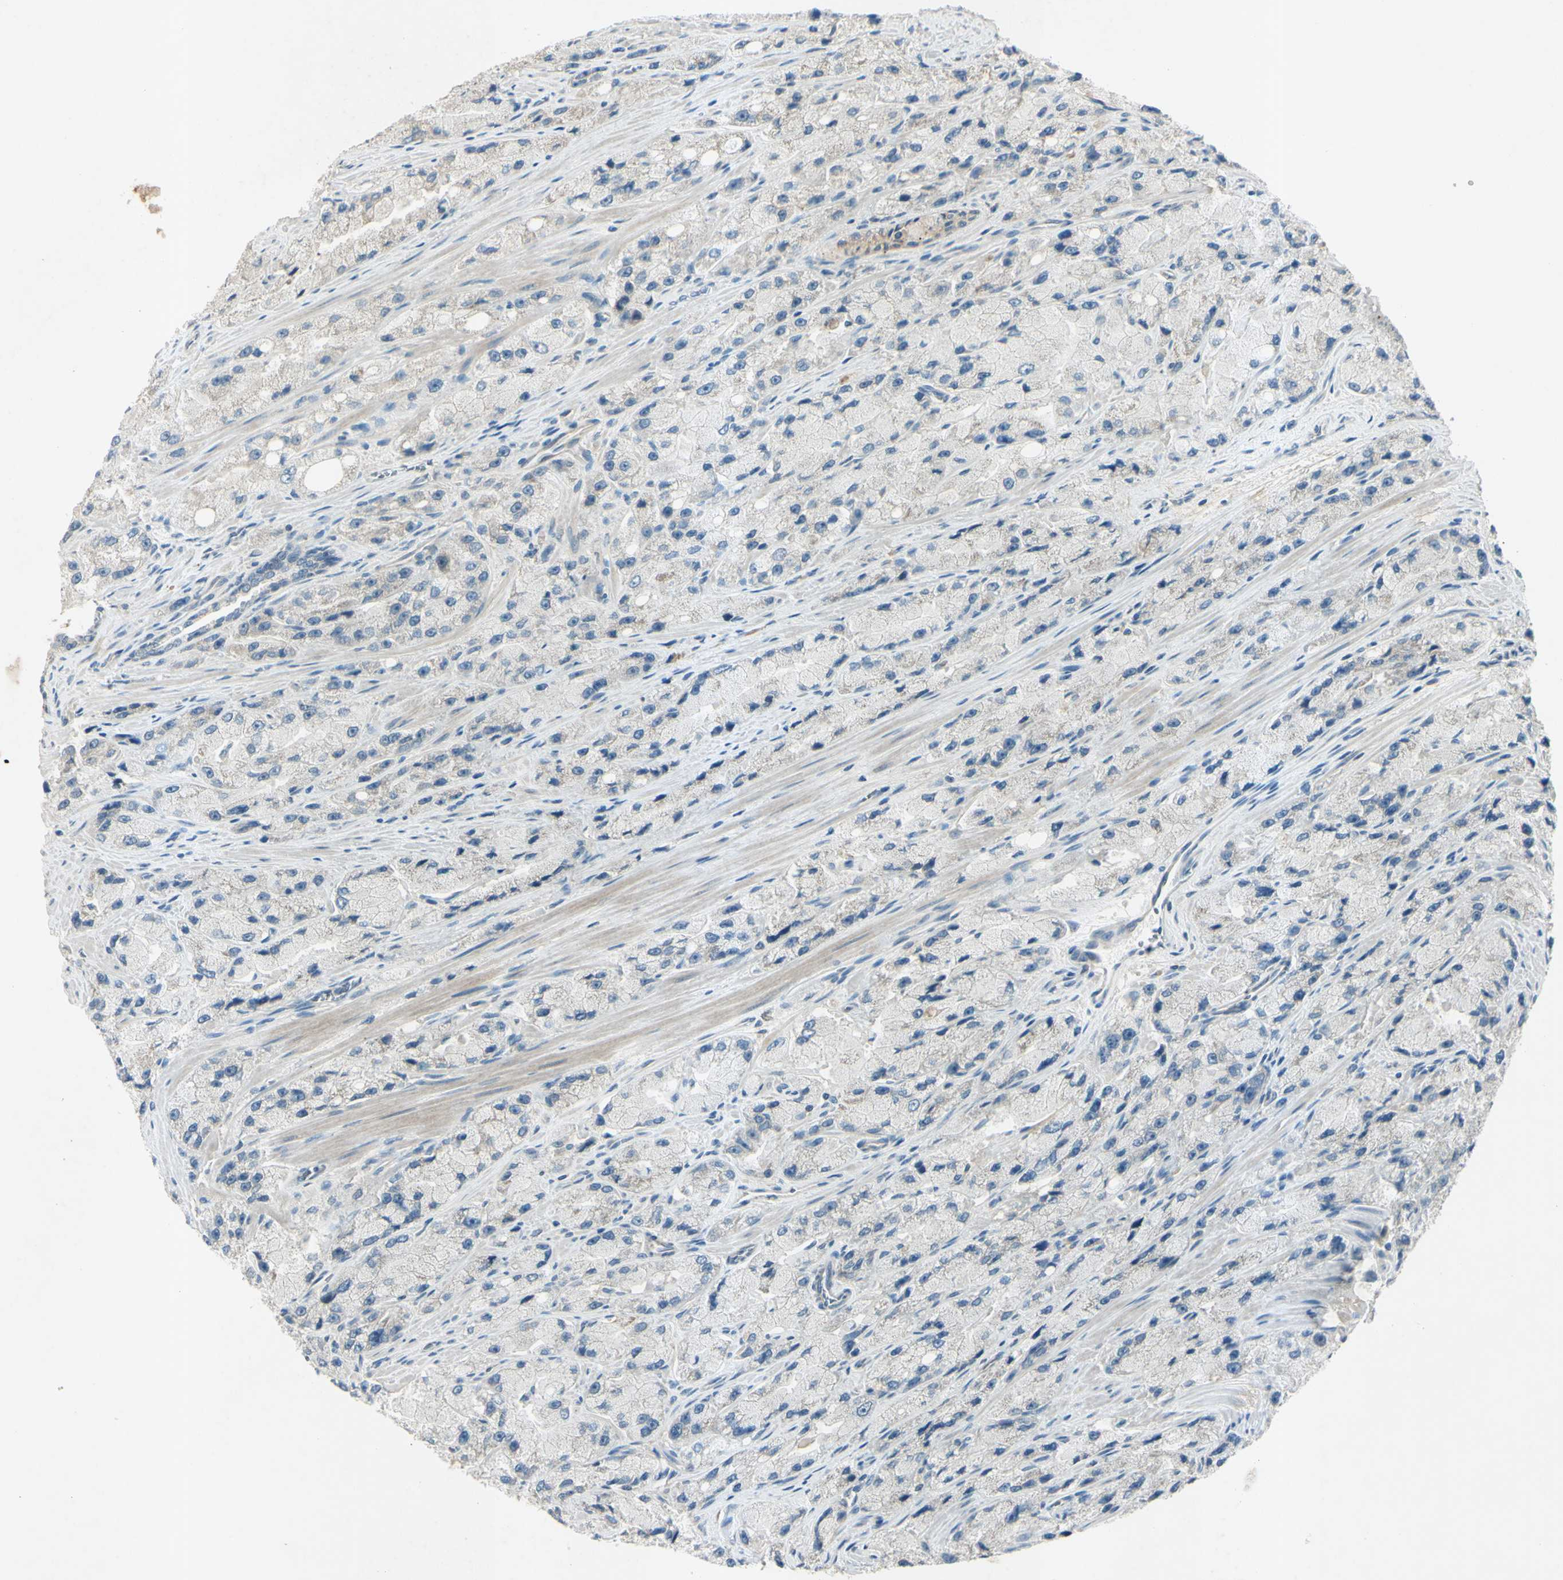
{"staining": {"intensity": "negative", "quantity": "none", "location": "none"}, "tissue": "prostate cancer", "cell_type": "Tumor cells", "image_type": "cancer", "snomed": [{"axis": "morphology", "description": "Adenocarcinoma, High grade"}, {"axis": "topography", "description": "Prostate"}], "caption": "IHC histopathology image of human prostate cancer stained for a protein (brown), which shows no expression in tumor cells.", "gene": "AATK", "patient": {"sex": "male", "age": 58}}